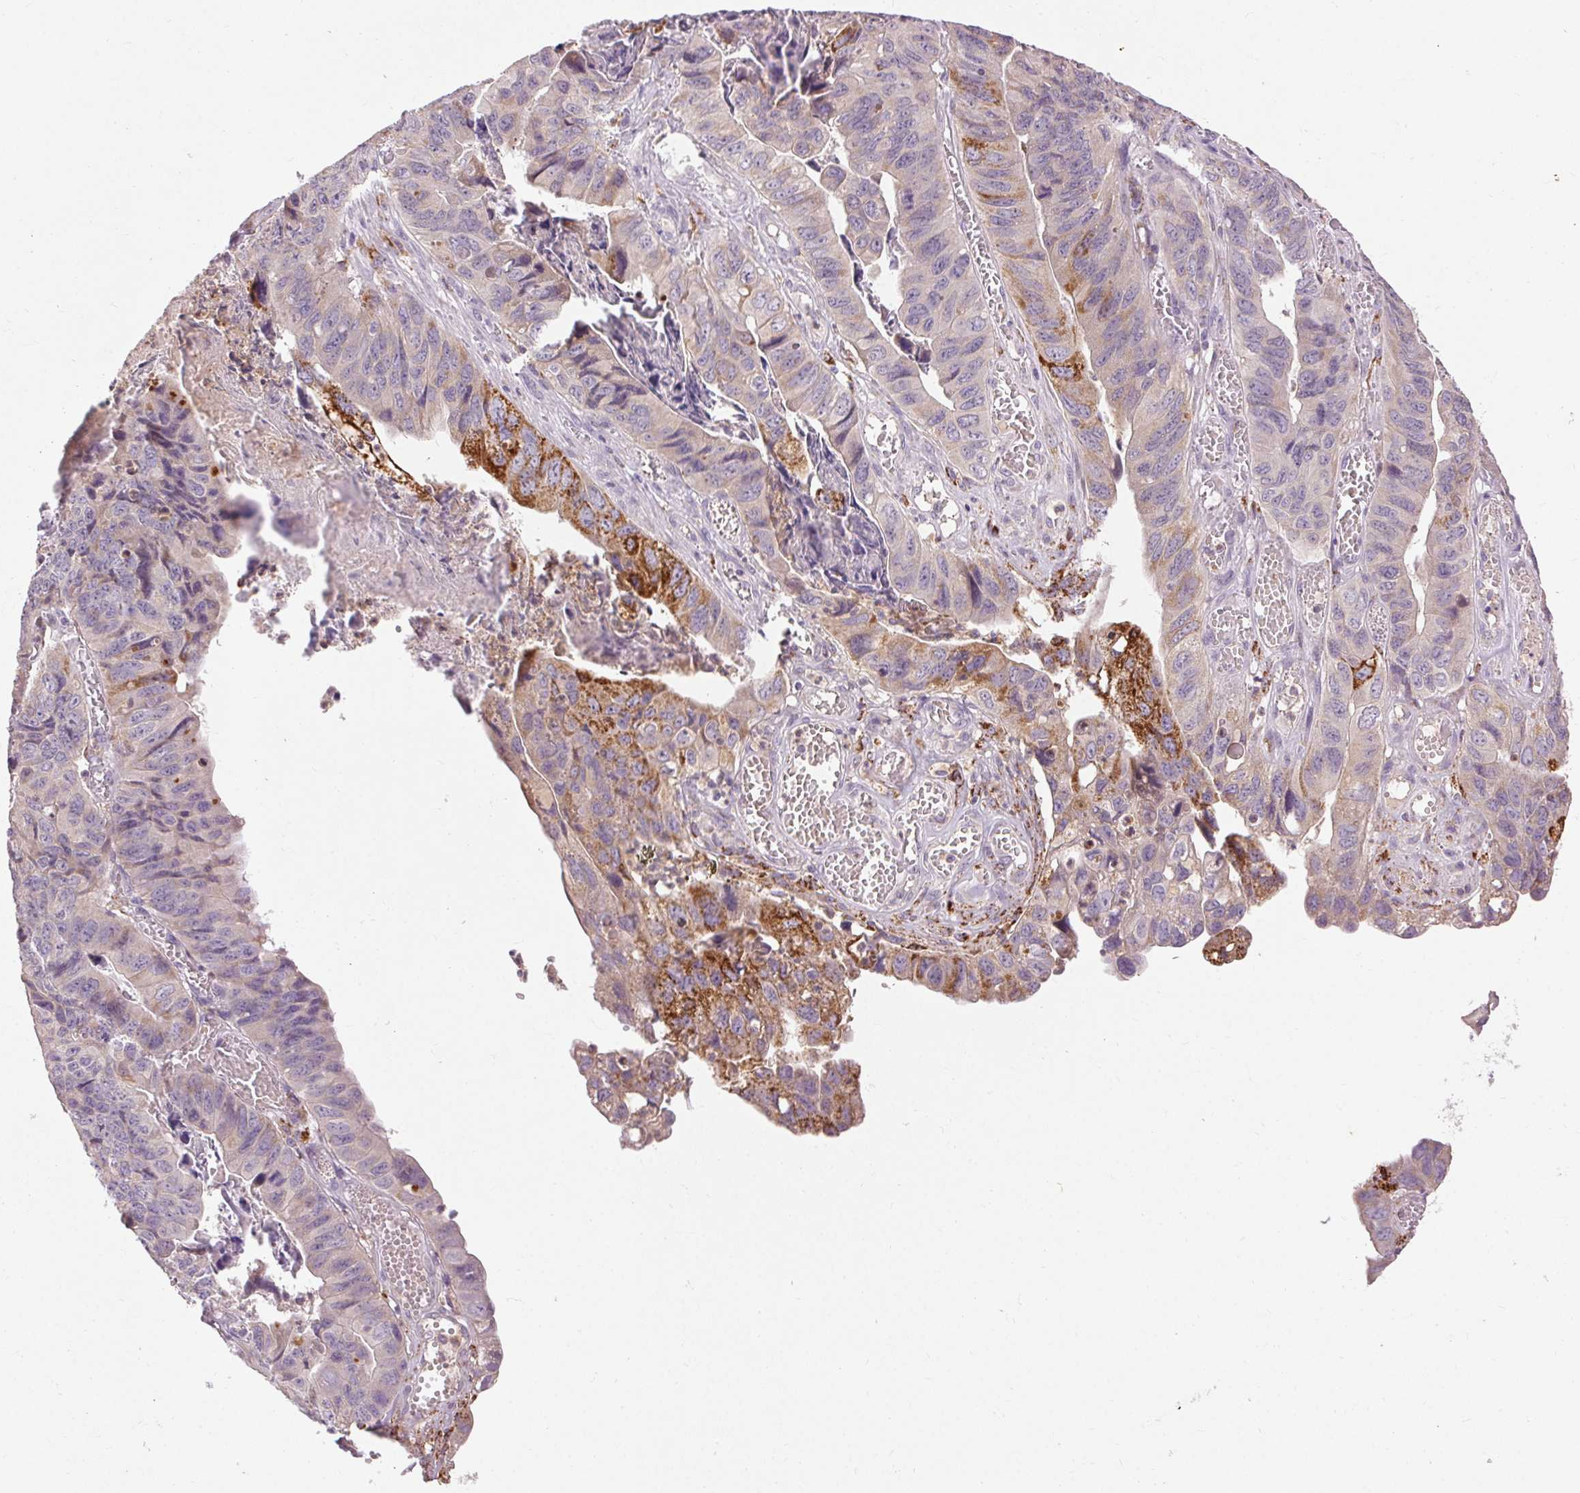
{"staining": {"intensity": "strong", "quantity": "<25%", "location": "cytoplasmic/membranous"}, "tissue": "stomach cancer", "cell_type": "Tumor cells", "image_type": "cancer", "snomed": [{"axis": "morphology", "description": "Adenocarcinoma, NOS"}, {"axis": "topography", "description": "Stomach, lower"}], "caption": "A photomicrograph of human stomach cancer (adenocarcinoma) stained for a protein exhibits strong cytoplasmic/membranous brown staining in tumor cells.", "gene": "REP15", "patient": {"sex": "male", "age": 77}}